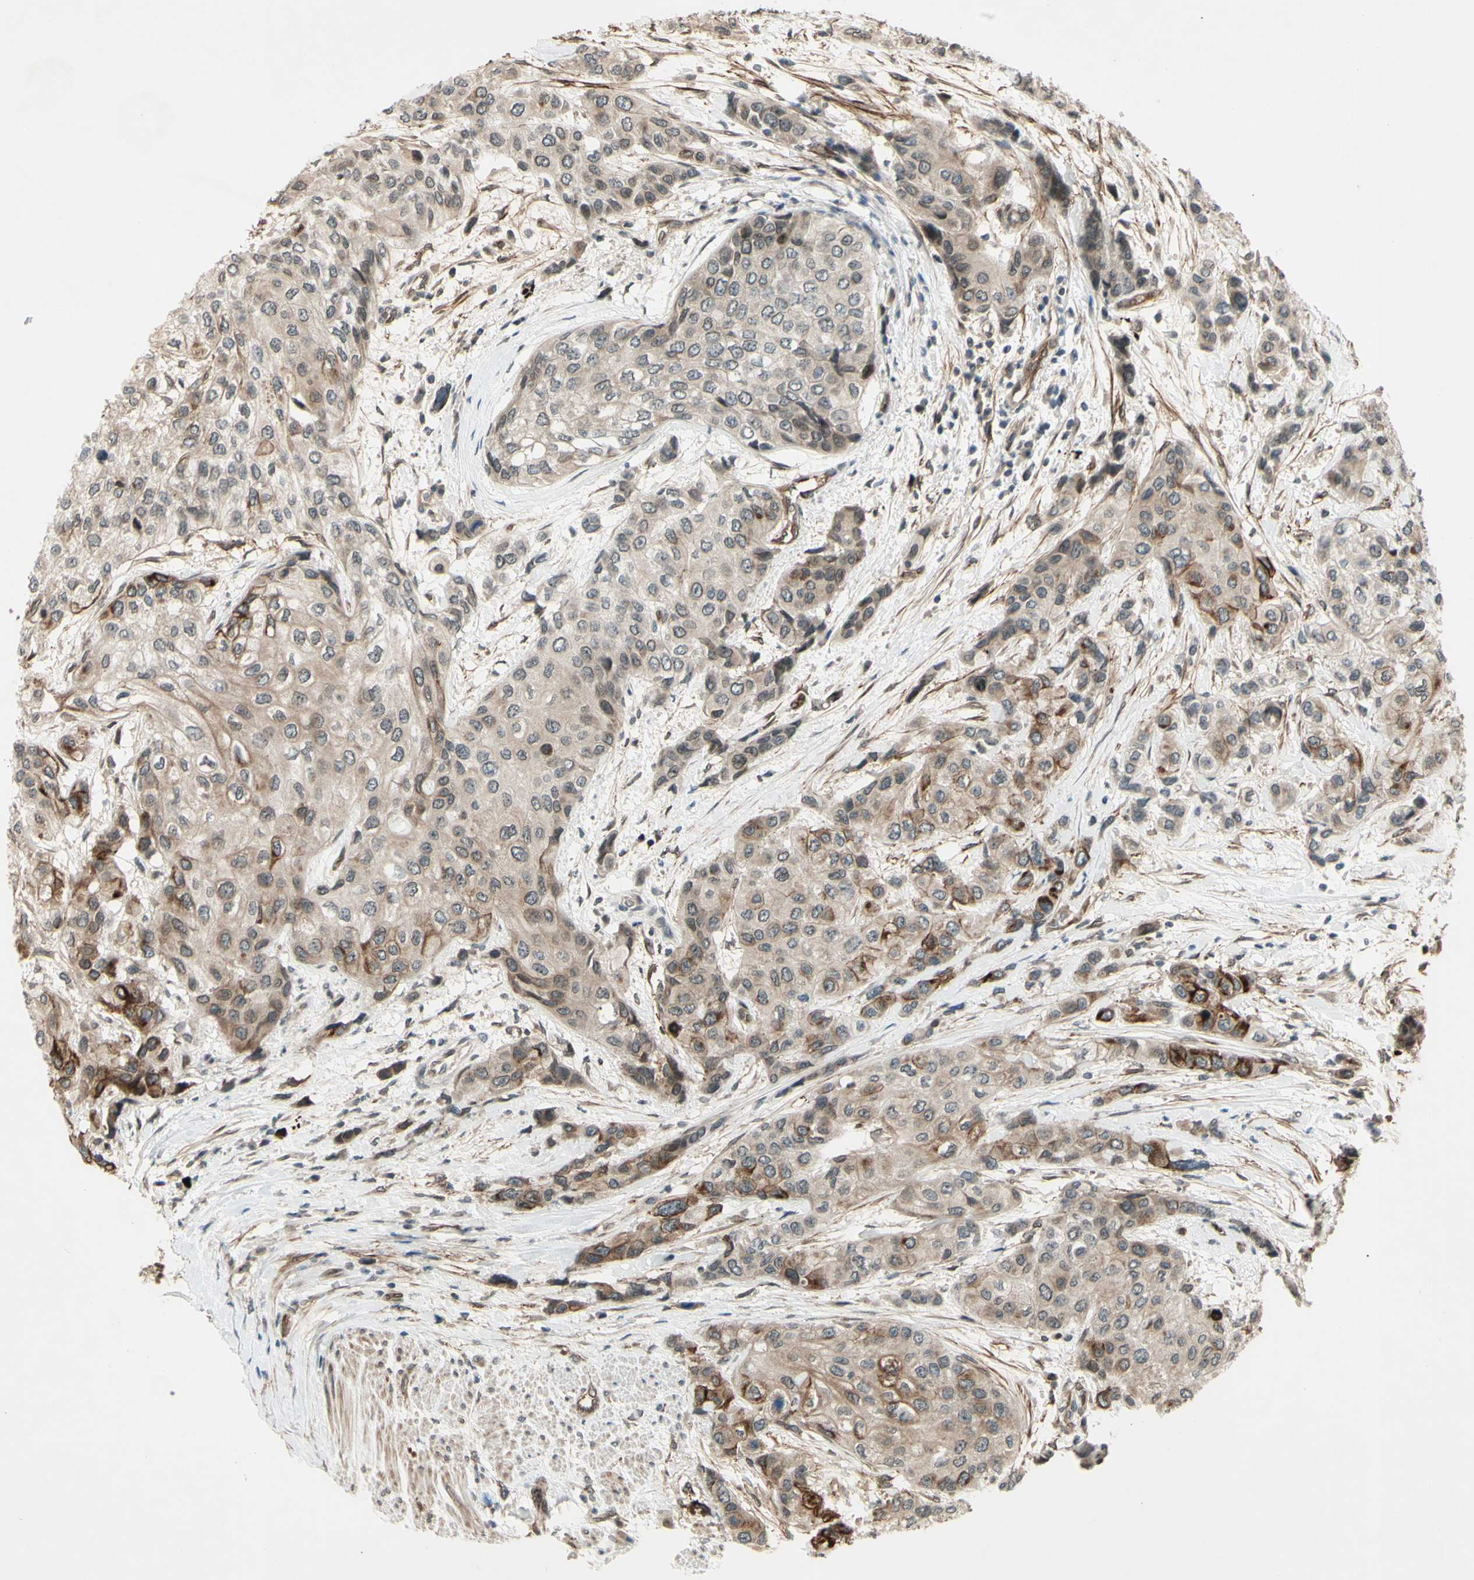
{"staining": {"intensity": "moderate", "quantity": ">75%", "location": "cytoplasmic/membranous"}, "tissue": "urothelial cancer", "cell_type": "Tumor cells", "image_type": "cancer", "snomed": [{"axis": "morphology", "description": "Urothelial carcinoma, High grade"}, {"axis": "topography", "description": "Urinary bladder"}], "caption": "A histopathology image of human urothelial cancer stained for a protein exhibits moderate cytoplasmic/membranous brown staining in tumor cells.", "gene": "MLF2", "patient": {"sex": "female", "age": 56}}